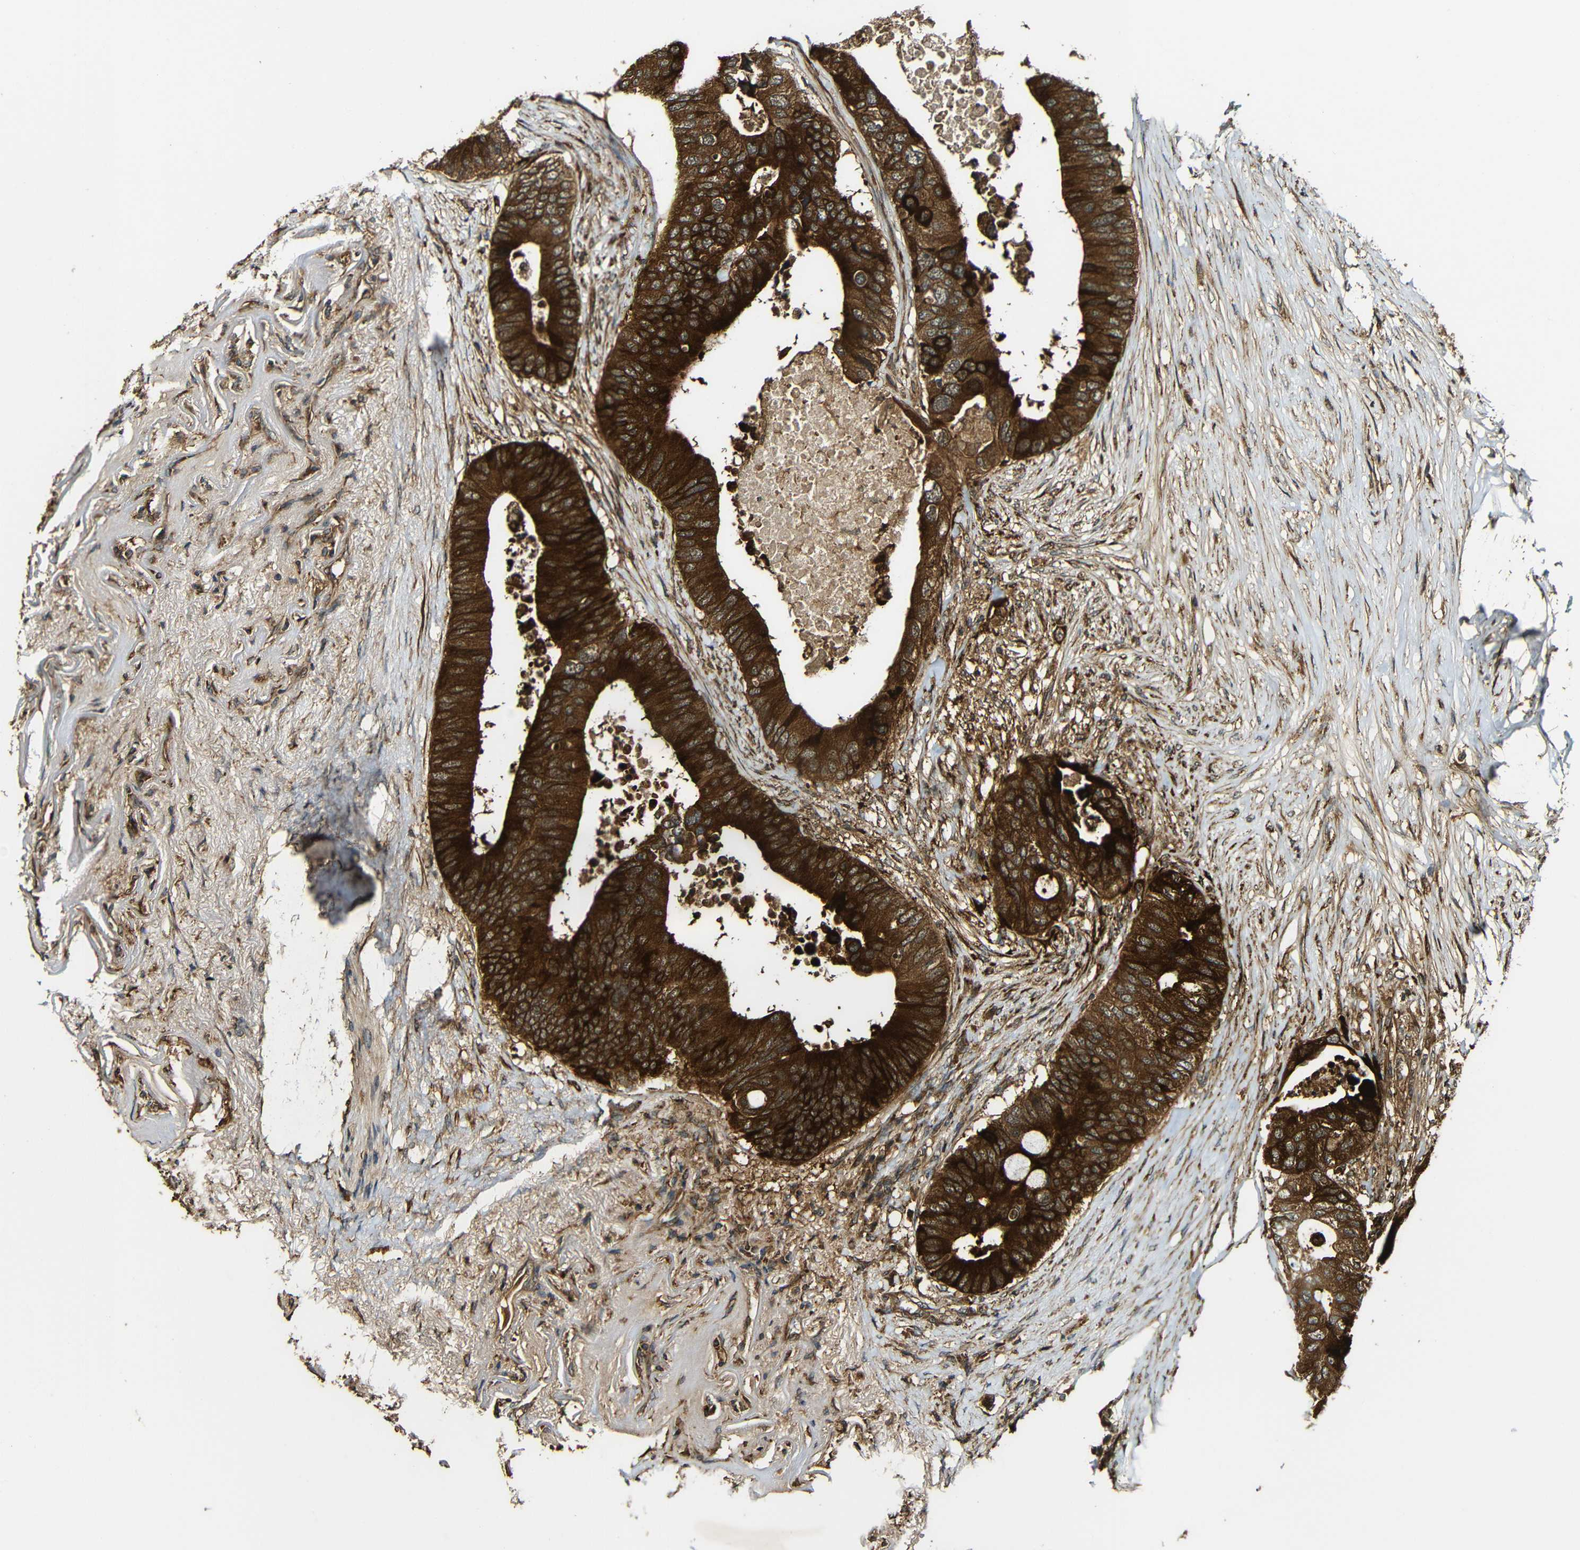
{"staining": {"intensity": "strong", "quantity": ">75%", "location": "cytoplasmic/membranous"}, "tissue": "colorectal cancer", "cell_type": "Tumor cells", "image_type": "cancer", "snomed": [{"axis": "morphology", "description": "Adenocarcinoma, NOS"}, {"axis": "topography", "description": "Colon"}], "caption": "This photomicrograph displays IHC staining of colorectal cancer (adenocarcinoma), with high strong cytoplasmic/membranous expression in approximately >75% of tumor cells.", "gene": "CASP8", "patient": {"sex": "male", "age": 71}}